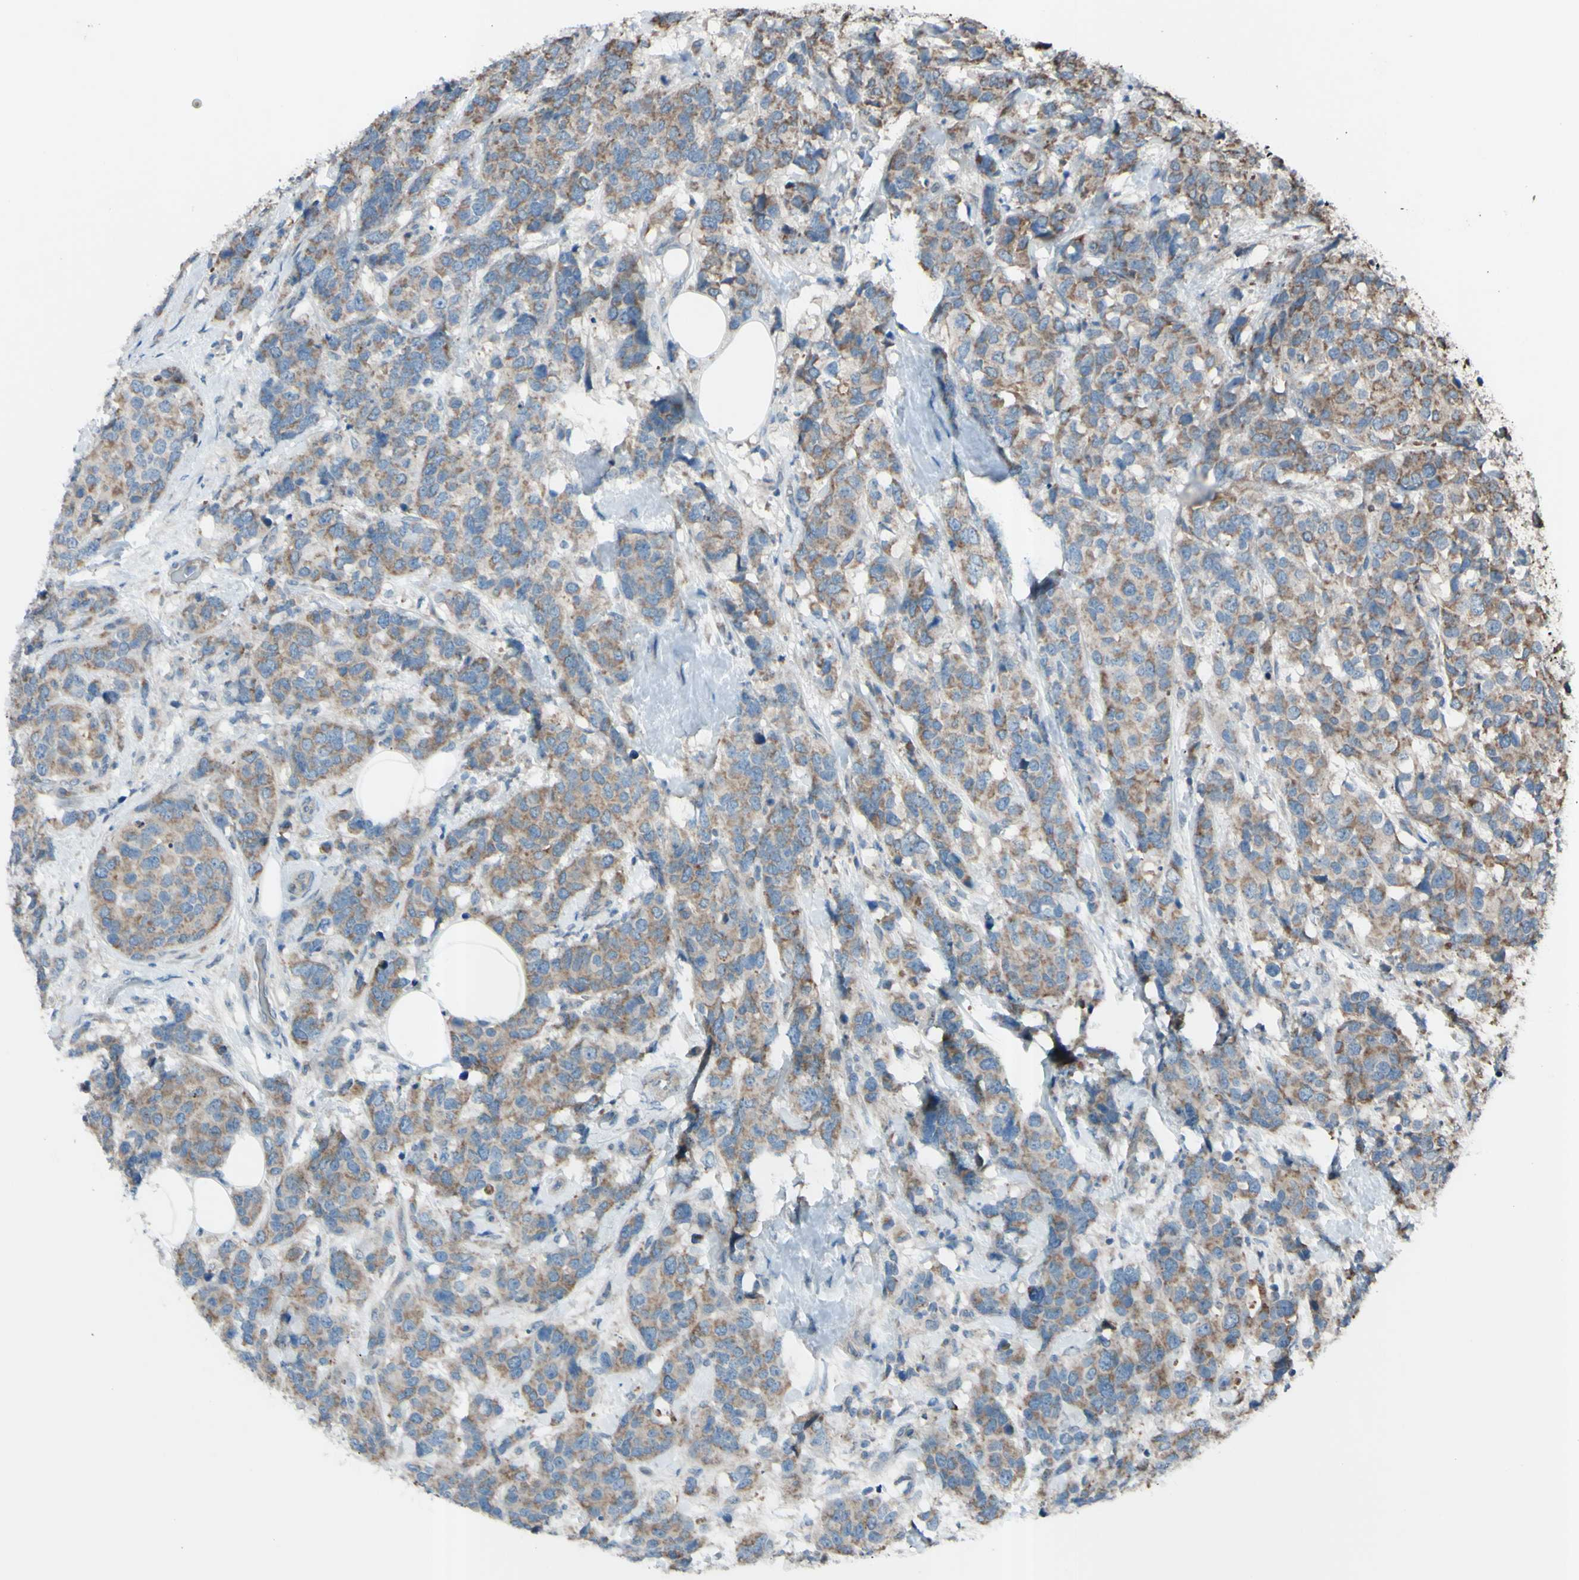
{"staining": {"intensity": "moderate", "quantity": ">75%", "location": "cytoplasmic/membranous"}, "tissue": "breast cancer", "cell_type": "Tumor cells", "image_type": "cancer", "snomed": [{"axis": "morphology", "description": "Lobular carcinoma"}, {"axis": "topography", "description": "Breast"}], "caption": "This micrograph shows immunohistochemistry (IHC) staining of human lobular carcinoma (breast), with medium moderate cytoplasmic/membranous expression in about >75% of tumor cells.", "gene": "ACOT8", "patient": {"sex": "female", "age": 59}}